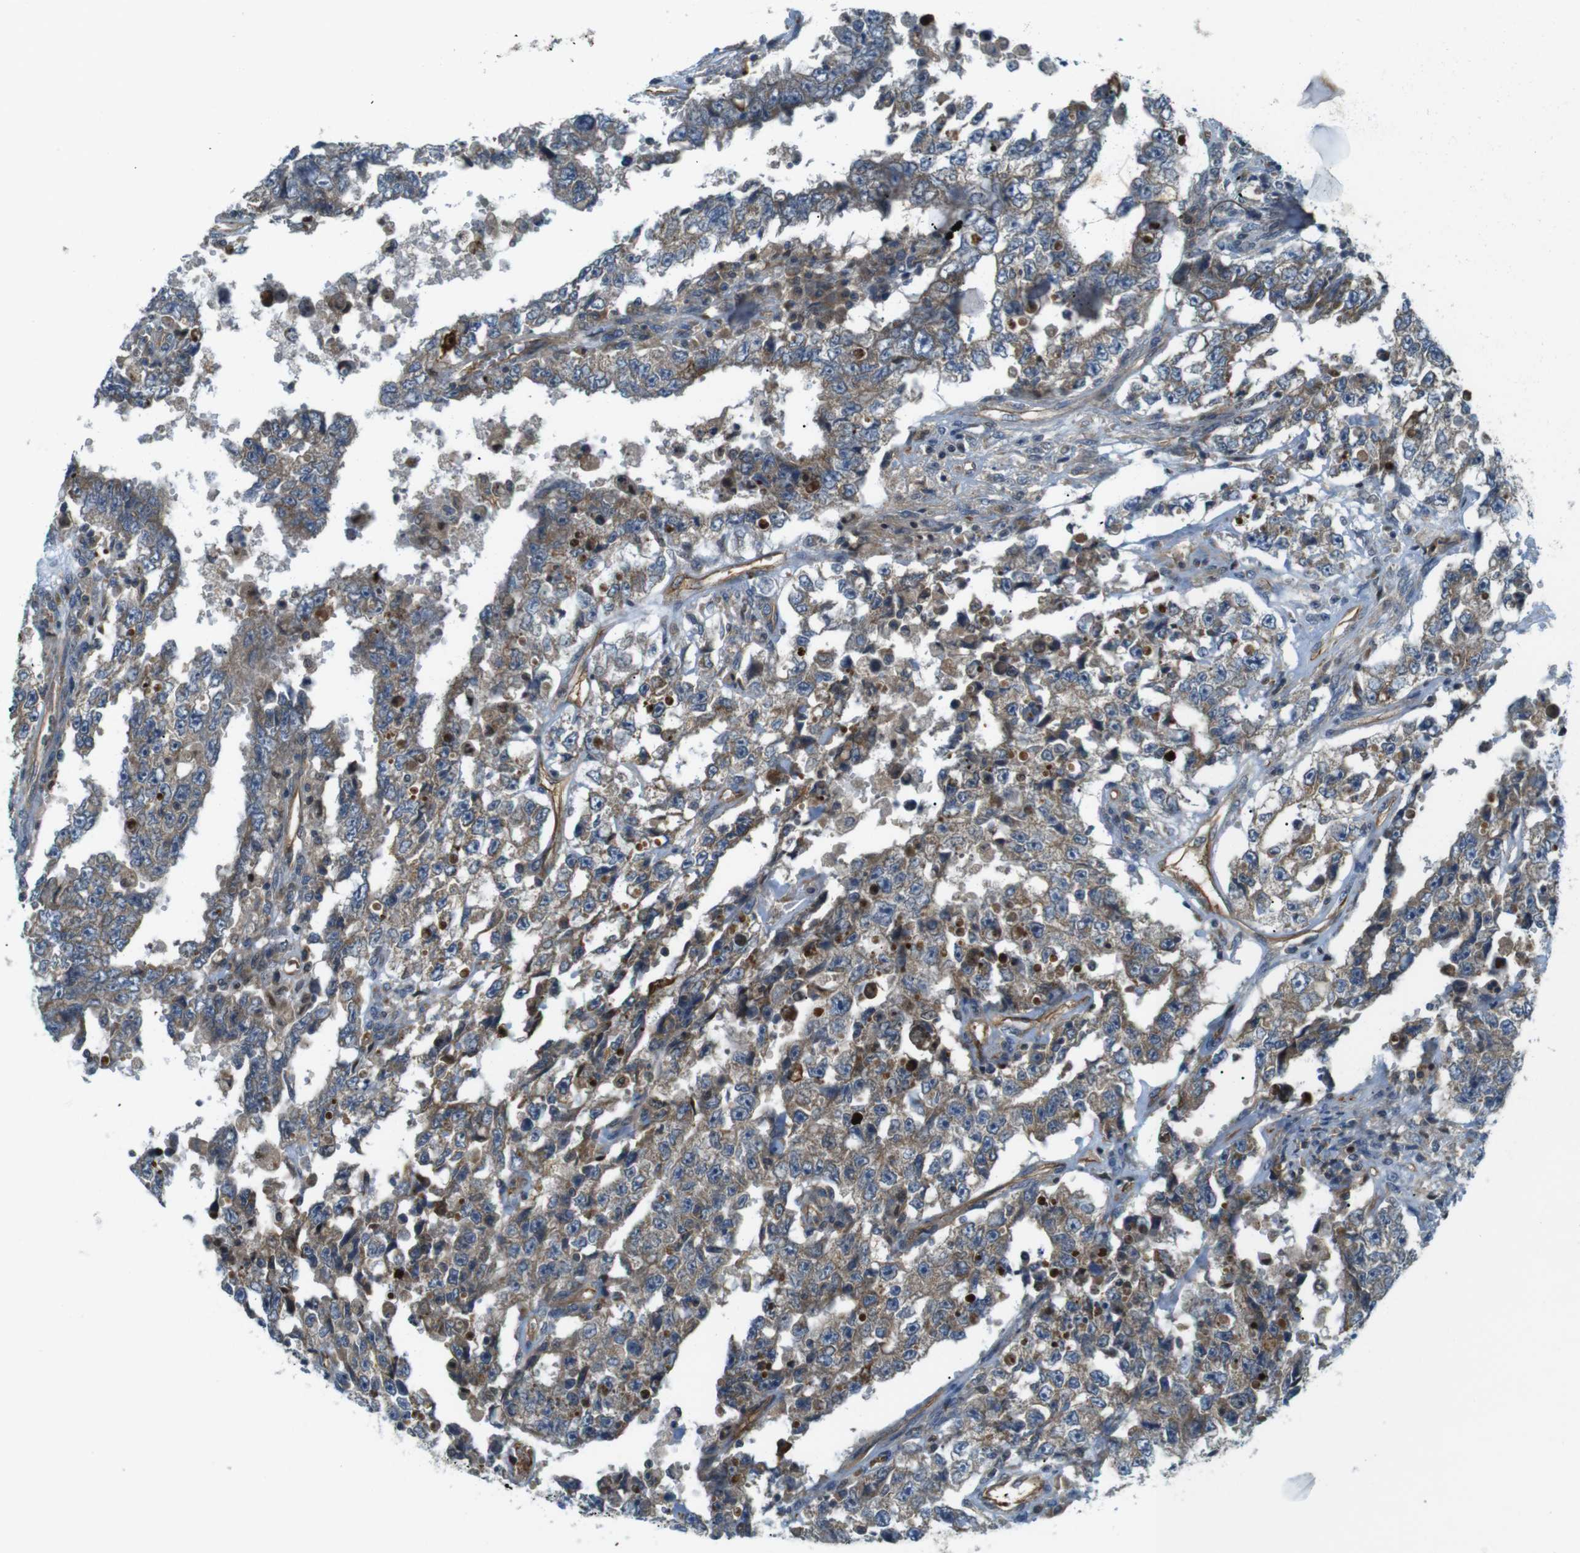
{"staining": {"intensity": "moderate", "quantity": "25%-75%", "location": "cytoplasmic/membranous"}, "tissue": "testis cancer", "cell_type": "Tumor cells", "image_type": "cancer", "snomed": [{"axis": "morphology", "description": "Carcinoma, Embryonal, NOS"}, {"axis": "topography", "description": "Testis"}], "caption": "A histopathology image showing moderate cytoplasmic/membranous staining in about 25%-75% of tumor cells in embryonal carcinoma (testis), as visualized by brown immunohistochemical staining.", "gene": "TSC1", "patient": {"sex": "male", "age": 26}}